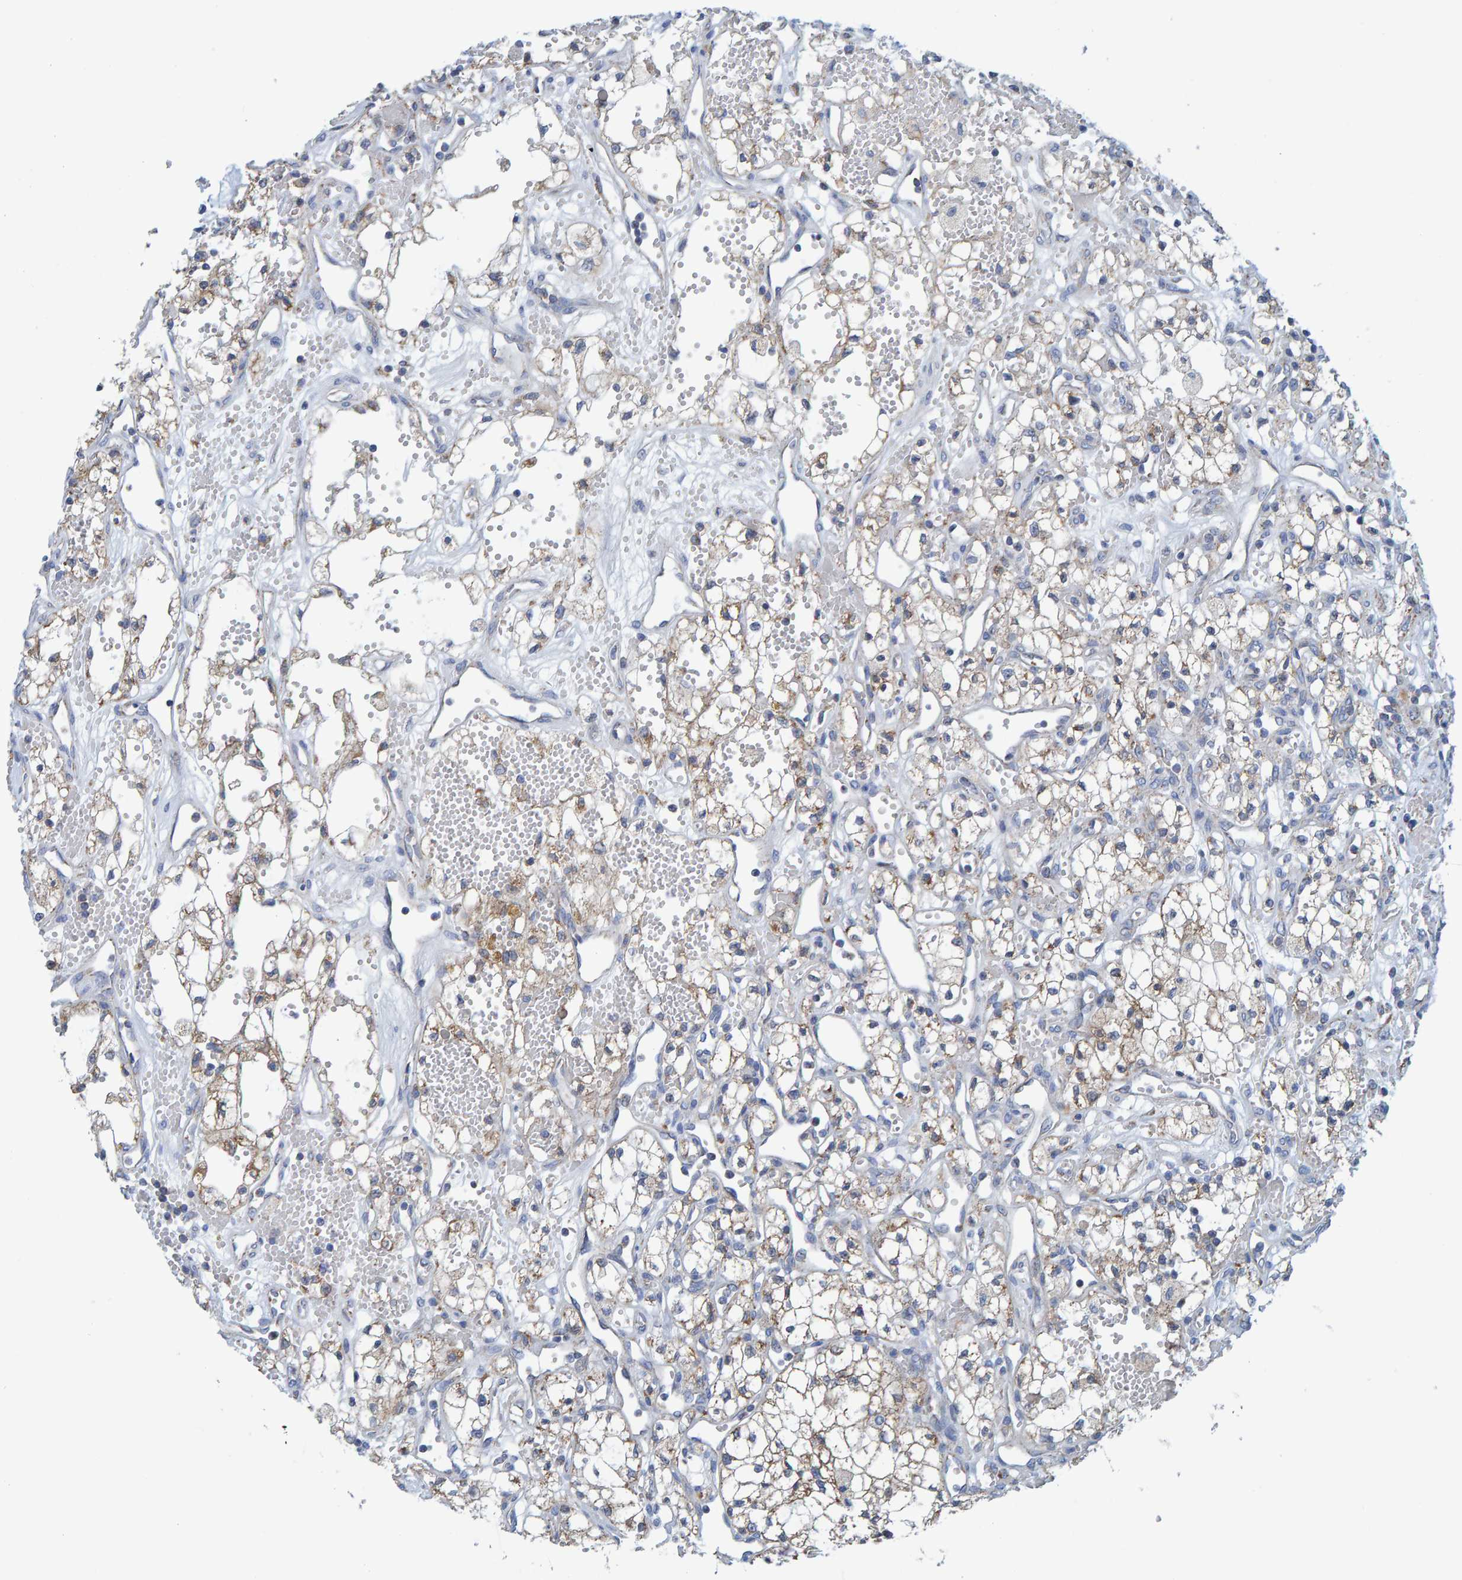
{"staining": {"intensity": "weak", "quantity": "<25%", "location": "cytoplasmic/membranous"}, "tissue": "renal cancer", "cell_type": "Tumor cells", "image_type": "cancer", "snomed": [{"axis": "morphology", "description": "Adenocarcinoma, NOS"}, {"axis": "topography", "description": "Kidney"}], "caption": "An immunohistochemistry (IHC) photomicrograph of adenocarcinoma (renal) is shown. There is no staining in tumor cells of adenocarcinoma (renal).", "gene": "MRPS7", "patient": {"sex": "male", "age": 59}}